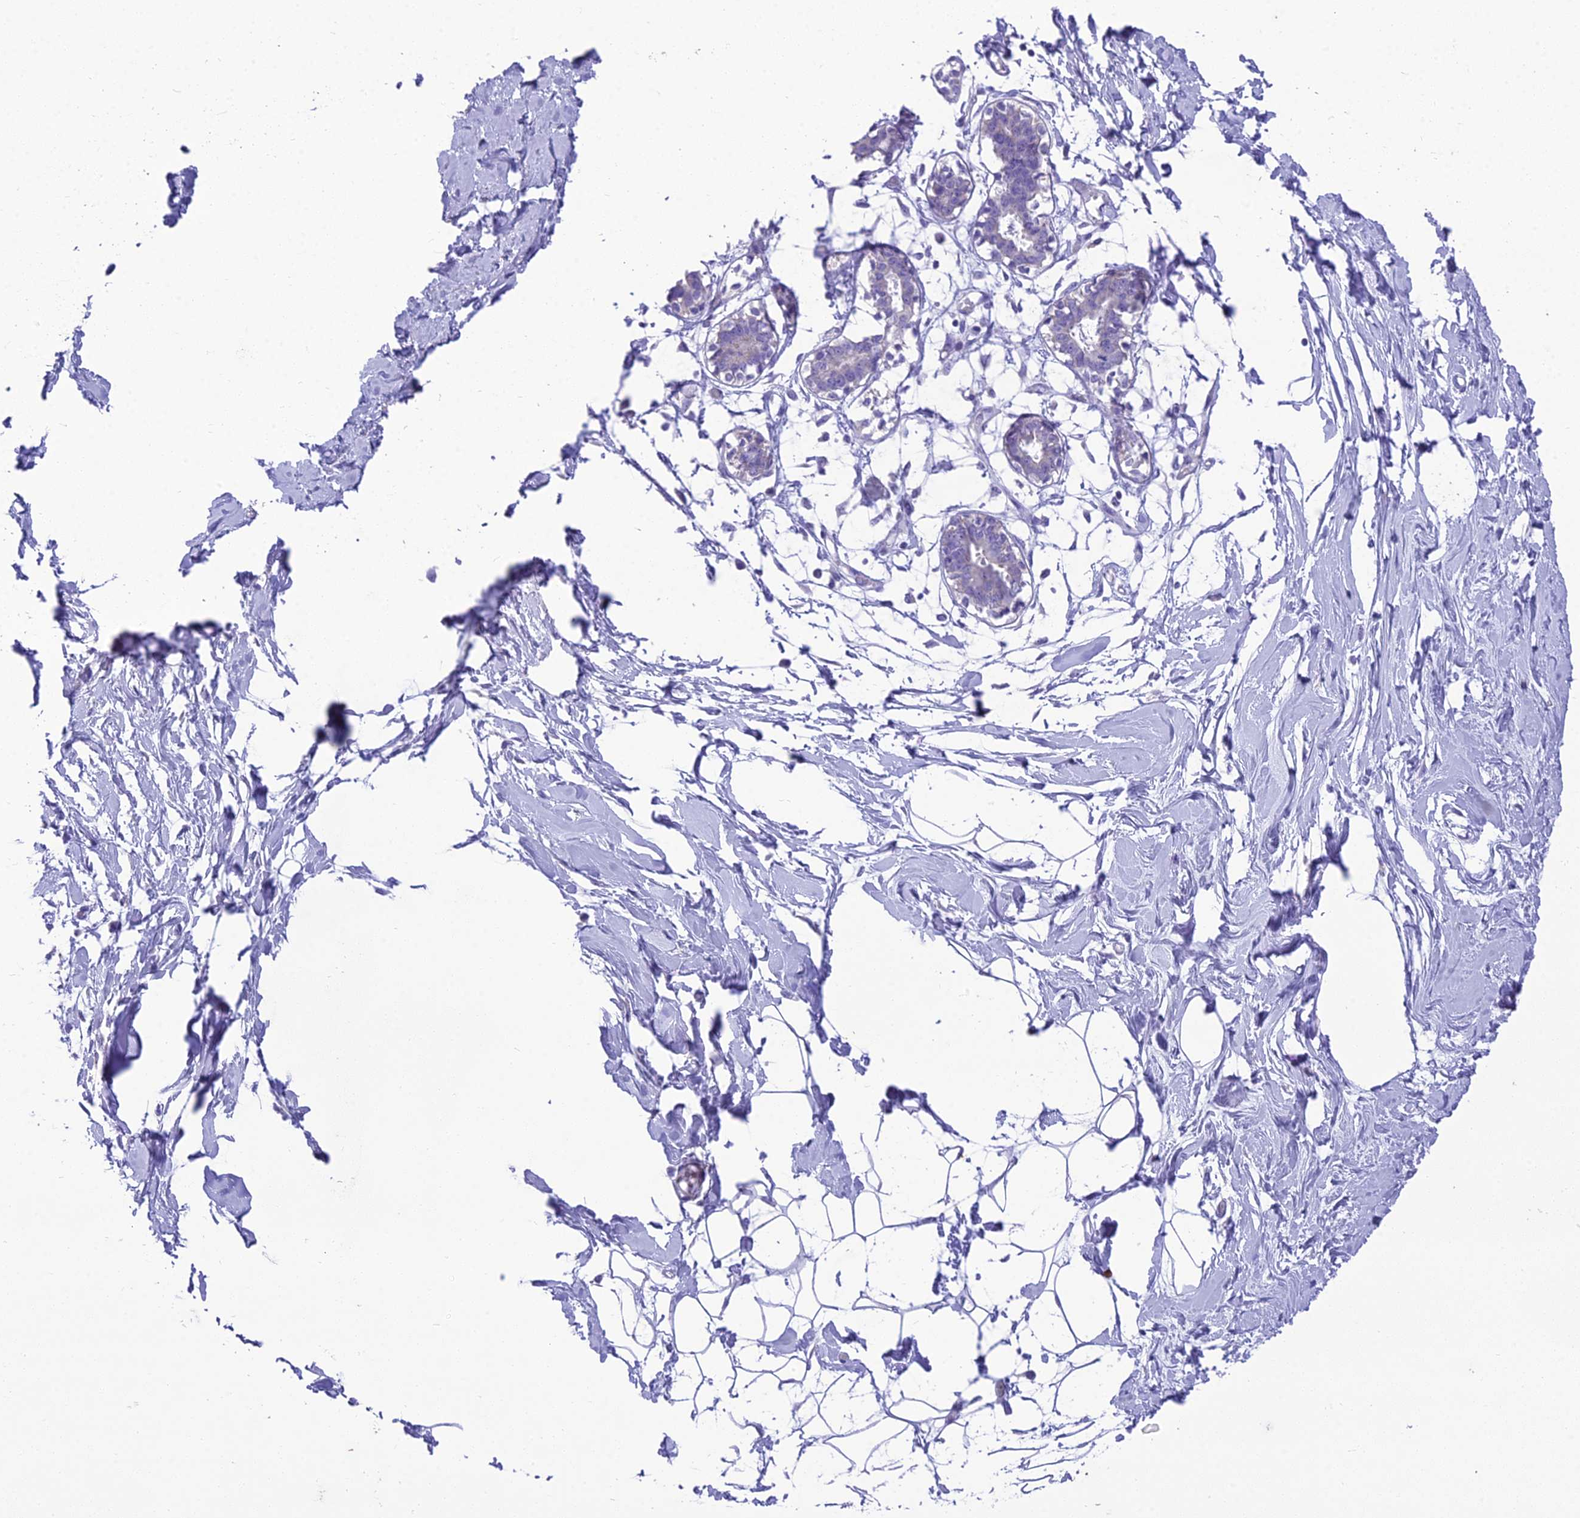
{"staining": {"intensity": "negative", "quantity": "none", "location": "none"}, "tissue": "breast", "cell_type": "Adipocytes", "image_type": "normal", "snomed": [{"axis": "morphology", "description": "Normal tissue, NOS"}, {"axis": "topography", "description": "Breast"}], "caption": "Protein analysis of benign breast demonstrates no significant positivity in adipocytes.", "gene": "MIIP", "patient": {"sex": "female", "age": 27}}